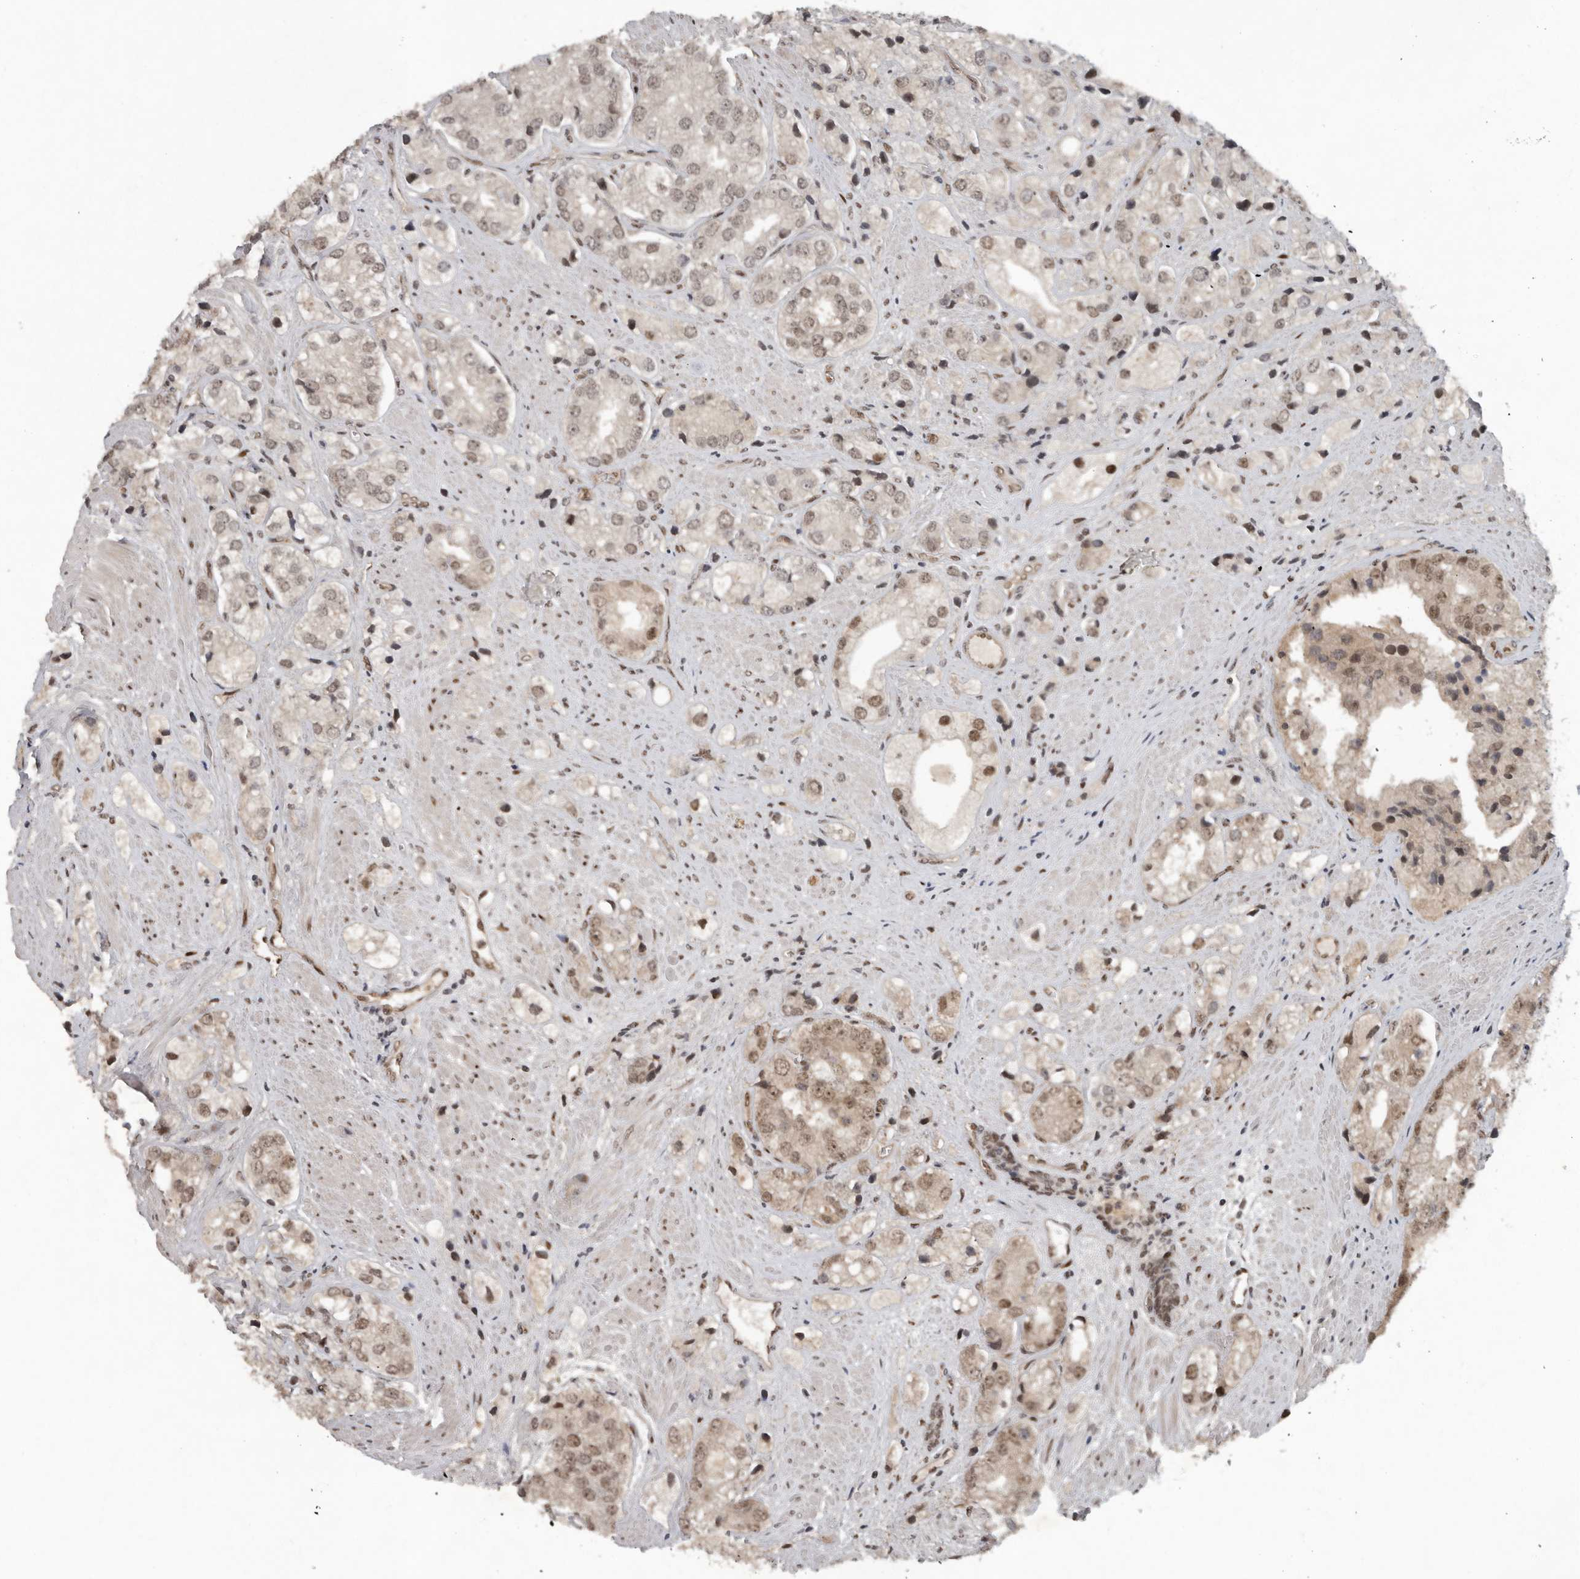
{"staining": {"intensity": "weak", "quantity": ">75%", "location": "nuclear"}, "tissue": "prostate cancer", "cell_type": "Tumor cells", "image_type": "cancer", "snomed": [{"axis": "morphology", "description": "Adenocarcinoma, High grade"}, {"axis": "topography", "description": "Prostate"}], "caption": "IHC (DAB) staining of human prostate cancer (high-grade adenocarcinoma) reveals weak nuclear protein expression in approximately >75% of tumor cells.", "gene": "CDC27", "patient": {"sex": "male", "age": 50}}